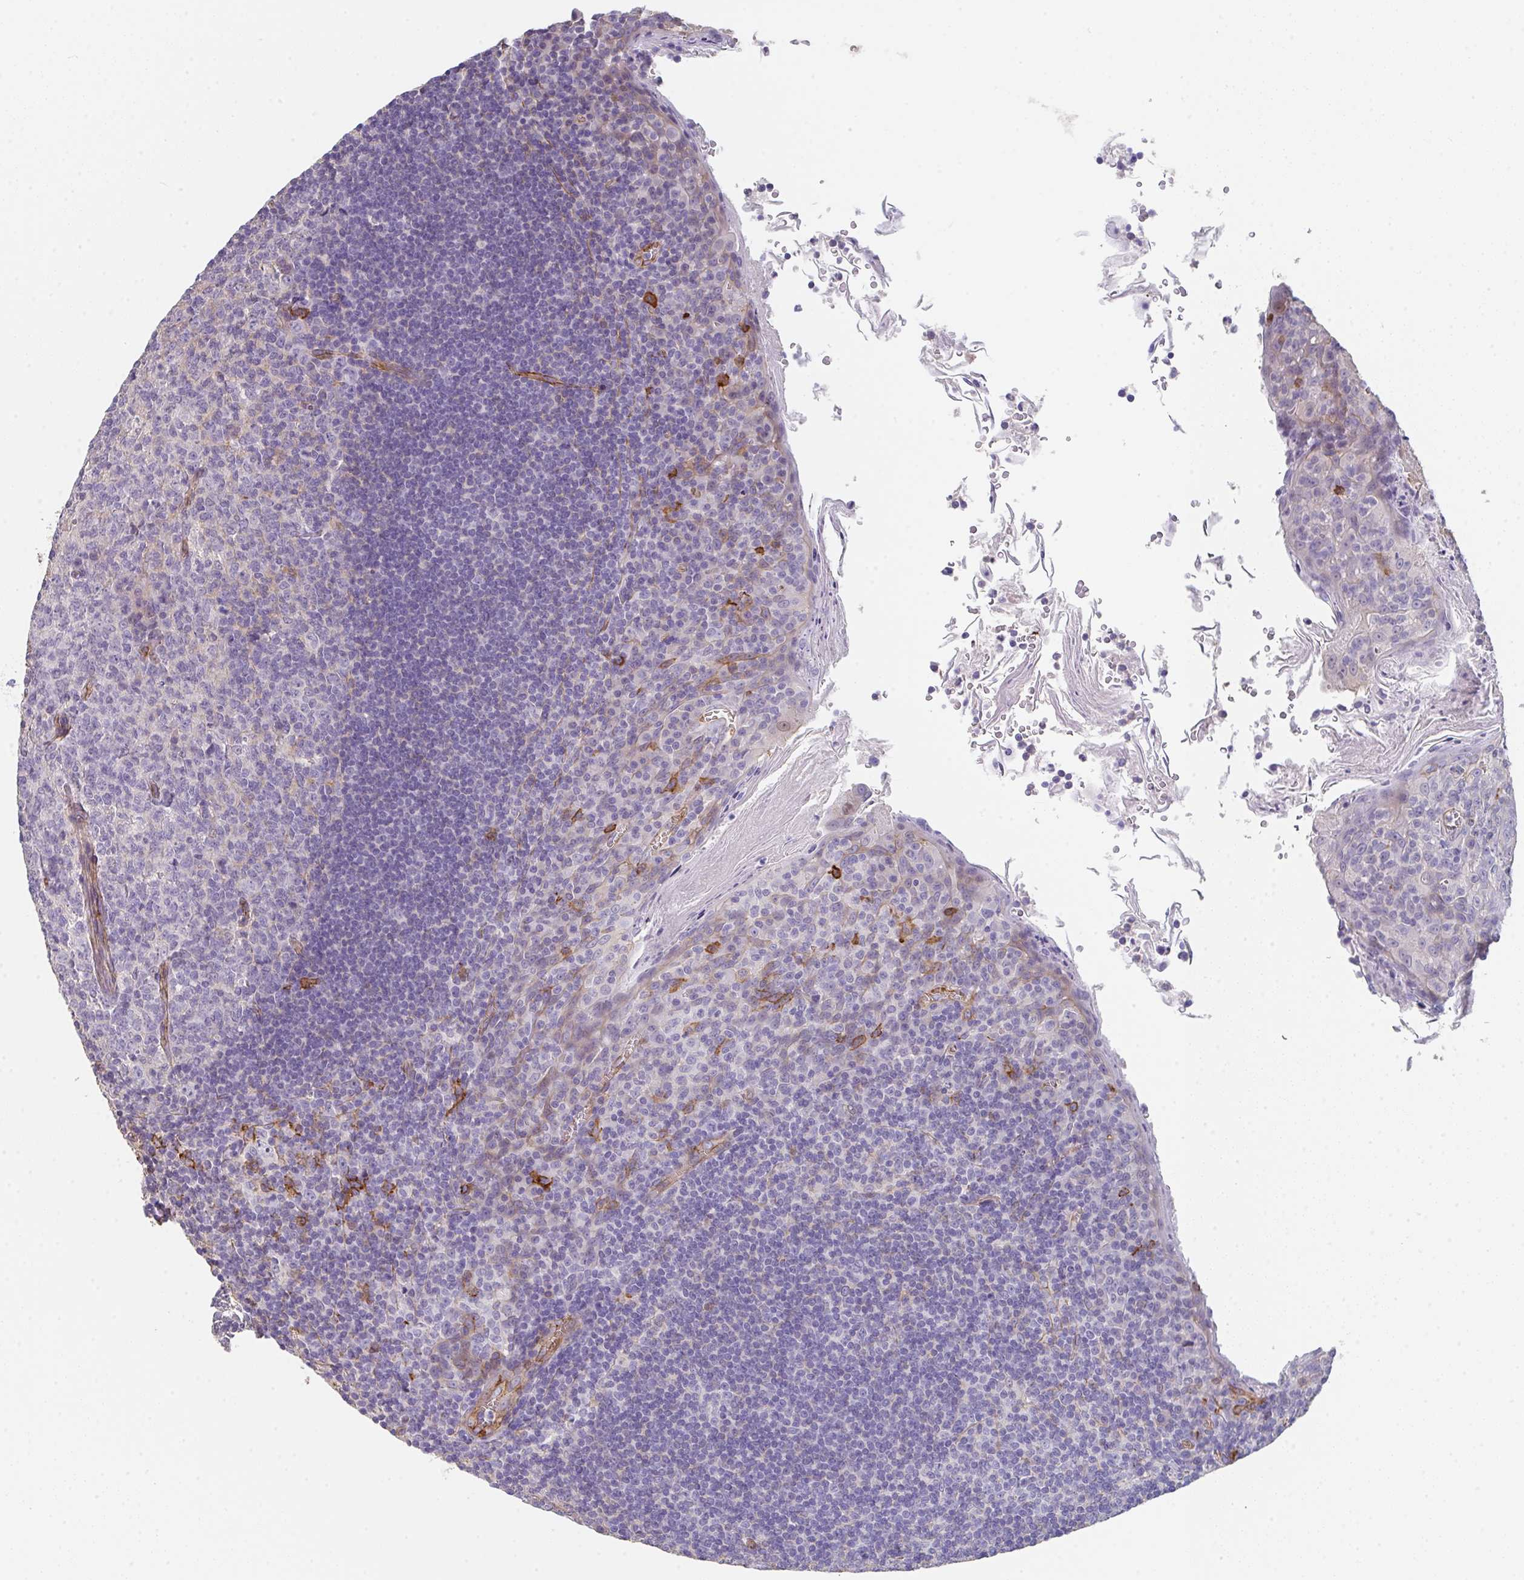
{"staining": {"intensity": "negative", "quantity": "none", "location": "none"}, "tissue": "tonsil", "cell_type": "Germinal center cells", "image_type": "normal", "snomed": [{"axis": "morphology", "description": "Normal tissue, NOS"}, {"axis": "topography", "description": "Tonsil"}], "caption": "Immunohistochemistry (IHC) of normal human tonsil shows no expression in germinal center cells. The staining was performed using DAB (3,3'-diaminobenzidine) to visualize the protein expression in brown, while the nuclei were stained in blue with hematoxylin (Magnification: 20x).", "gene": "DBN1", "patient": {"sex": "male", "age": 27}}